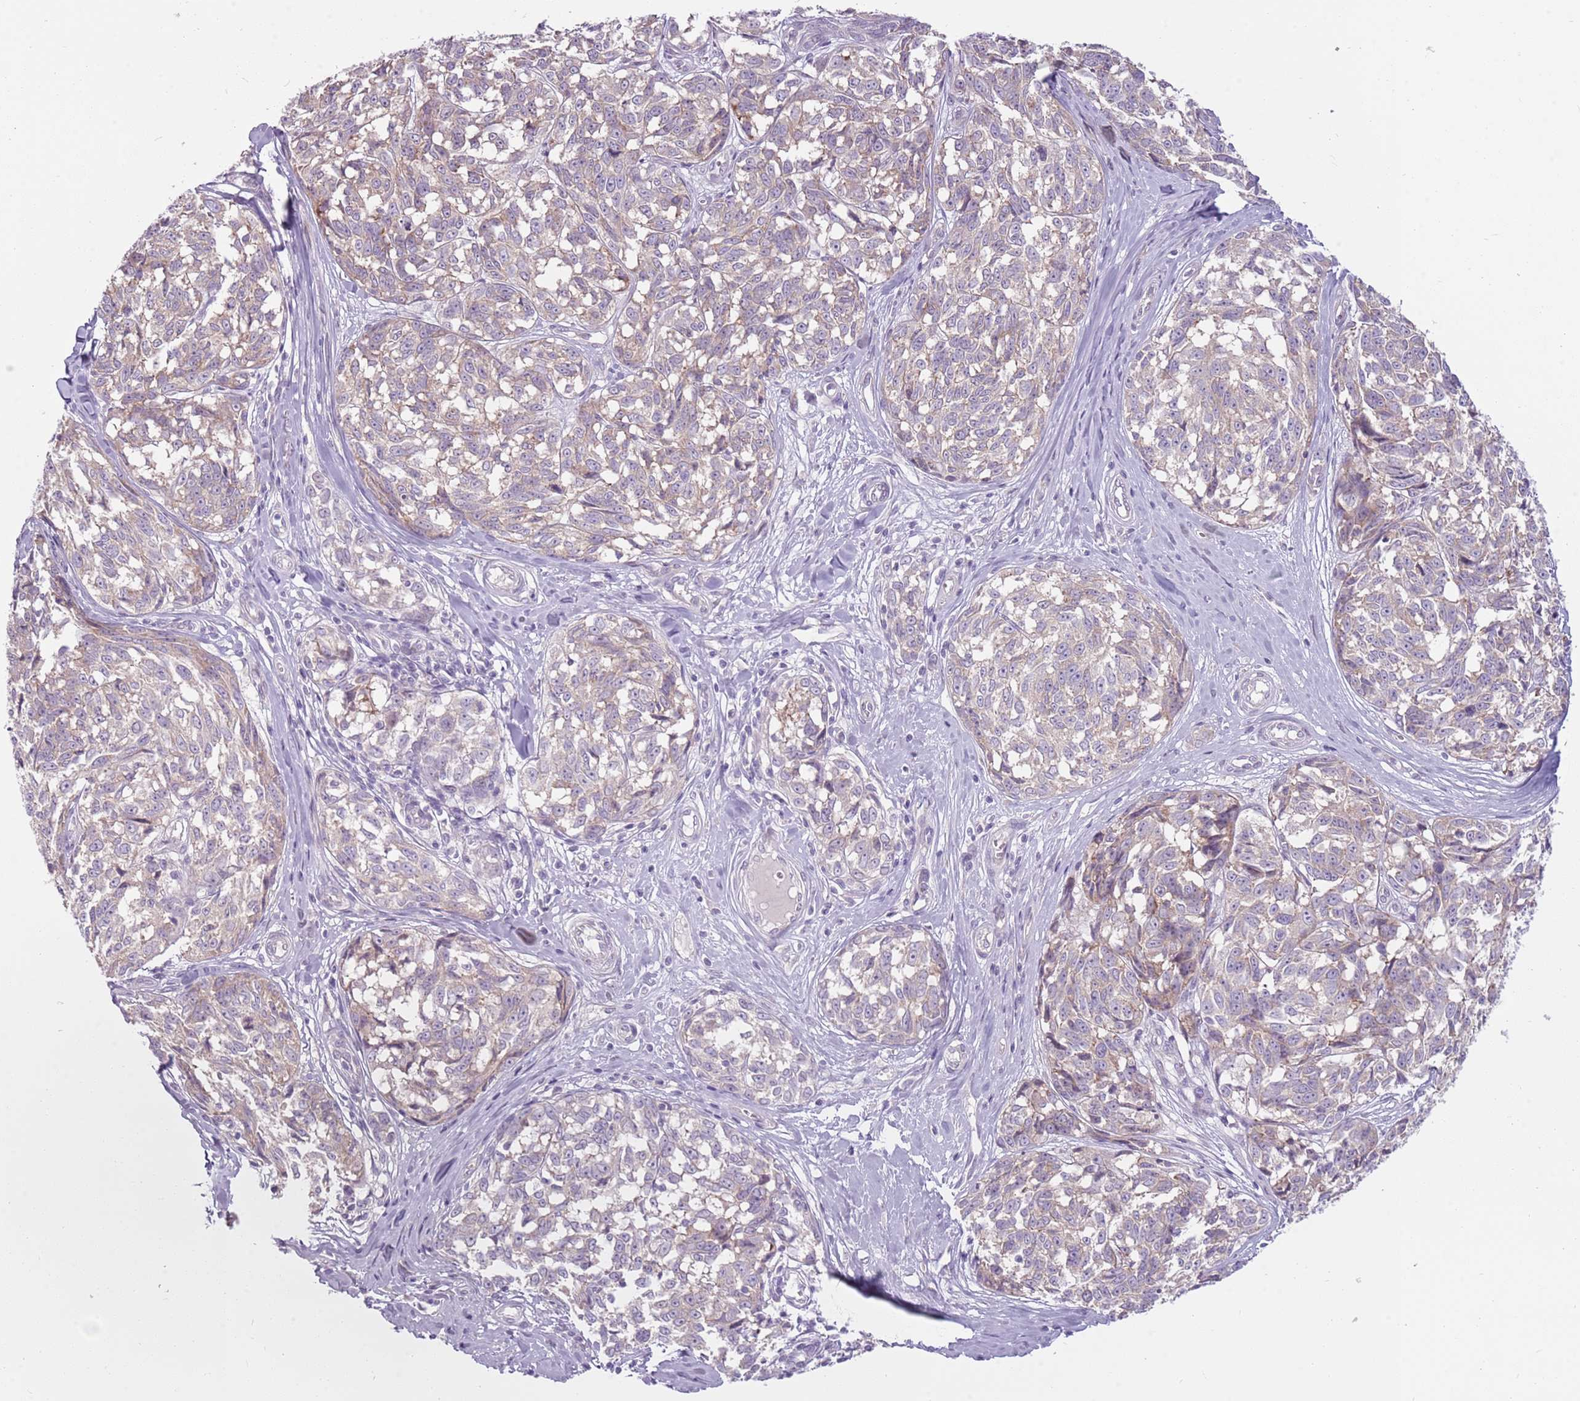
{"staining": {"intensity": "negative", "quantity": "none", "location": "none"}, "tissue": "melanoma", "cell_type": "Tumor cells", "image_type": "cancer", "snomed": [{"axis": "morphology", "description": "Normal tissue, NOS"}, {"axis": "morphology", "description": "Malignant melanoma, NOS"}, {"axis": "topography", "description": "Skin"}], "caption": "Tumor cells show no significant positivity in melanoma.", "gene": "HSPA14", "patient": {"sex": "female", "age": 64}}